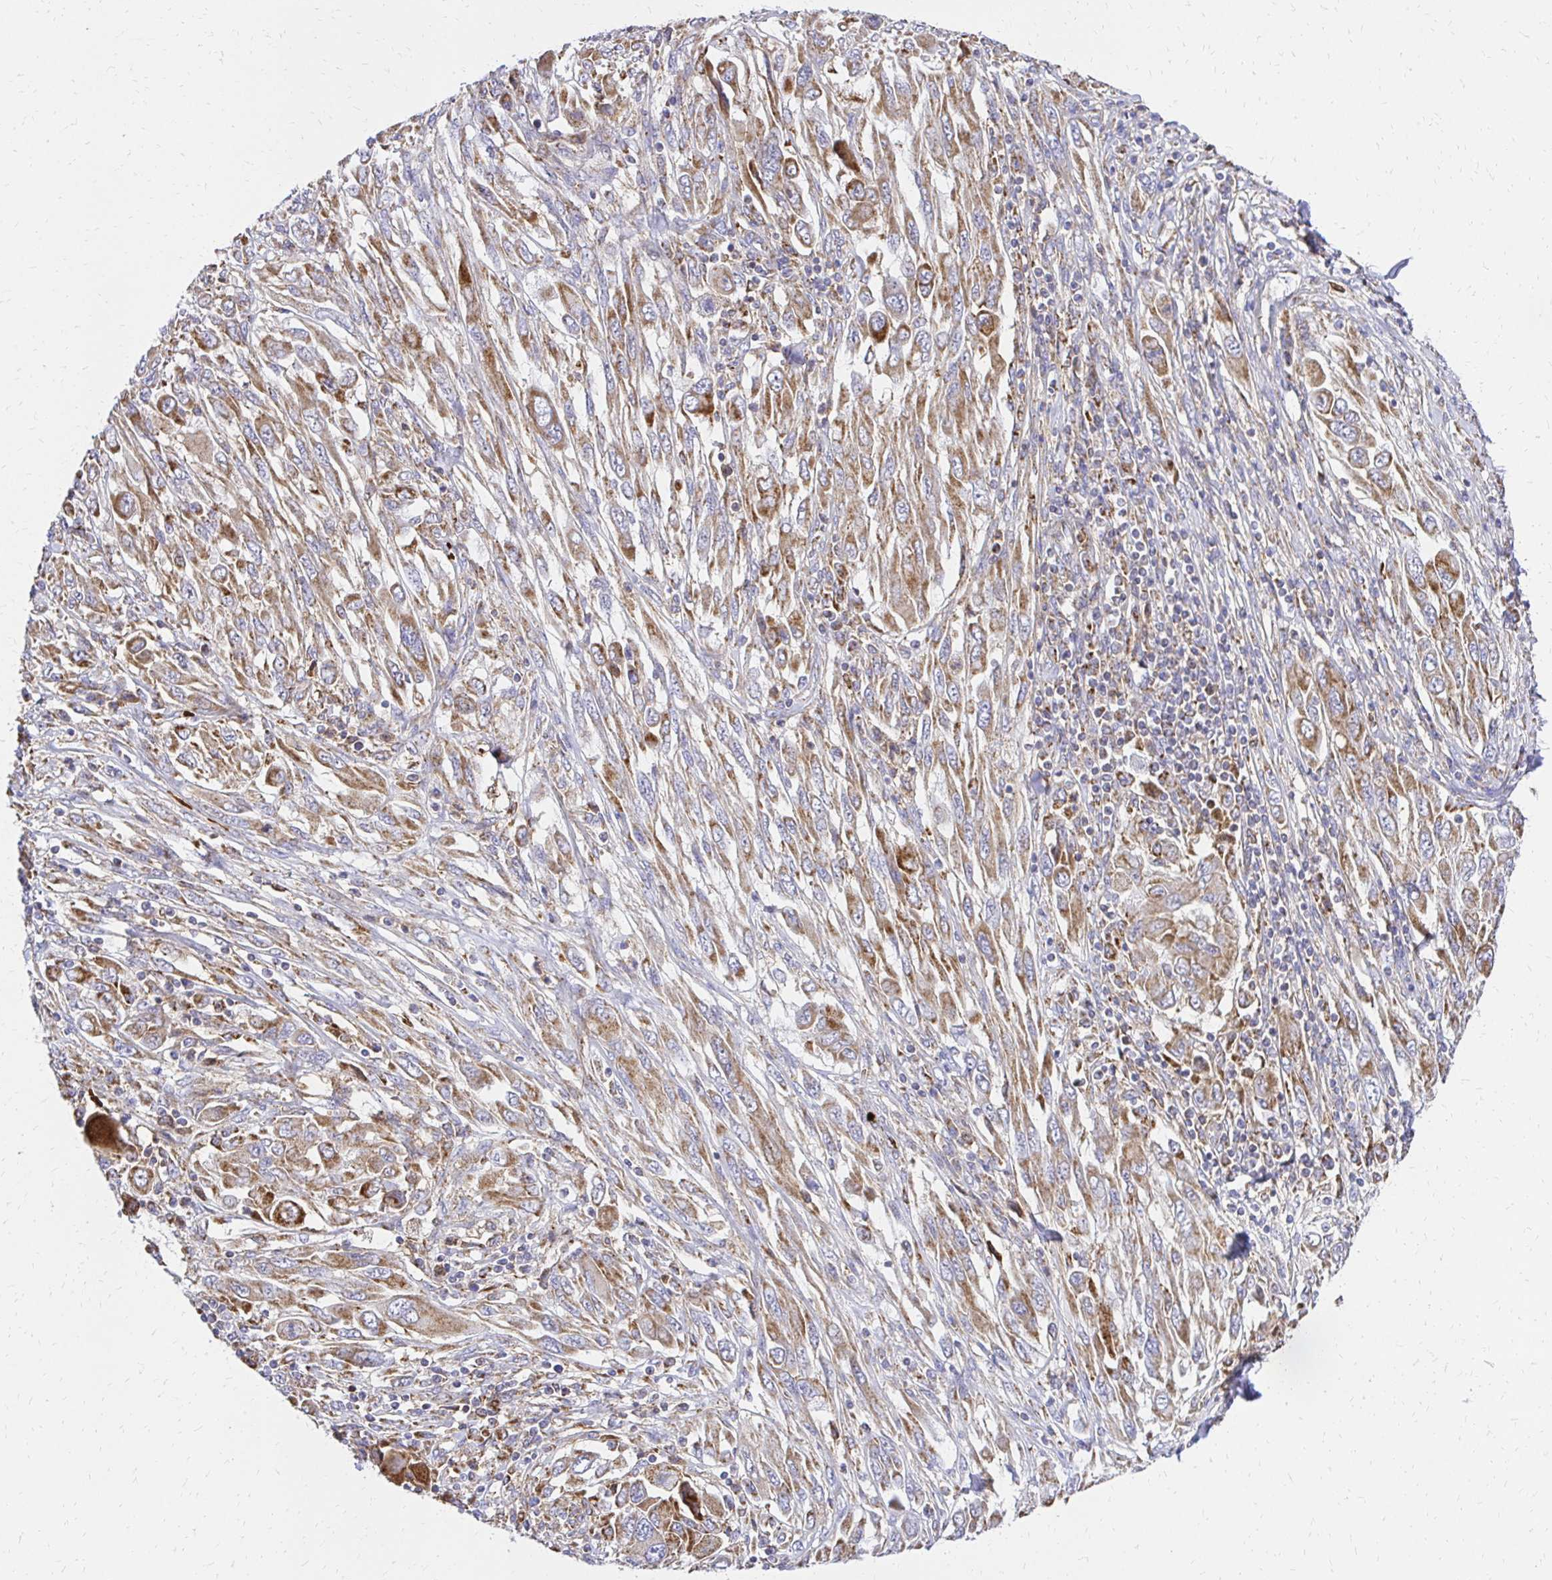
{"staining": {"intensity": "moderate", "quantity": ">75%", "location": "cytoplasmic/membranous"}, "tissue": "melanoma", "cell_type": "Tumor cells", "image_type": "cancer", "snomed": [{"axis": "morphology", "description": "Malignant melanoma, NOS"}, {"axis": "topography", "description": "Skin"}], "caption": "Immunohistochemical staining of malignant melanoma displays medium levels of moderate cytoplasmic/membranous positivity in approximately >75% of tumor cells. (DAB (3,3'-diaminobenzidine) IHC, brown staining for protein, blue staining for nuclei).", "gene": "MRPL13", "patient": {"sex": "female", "age": 91}}